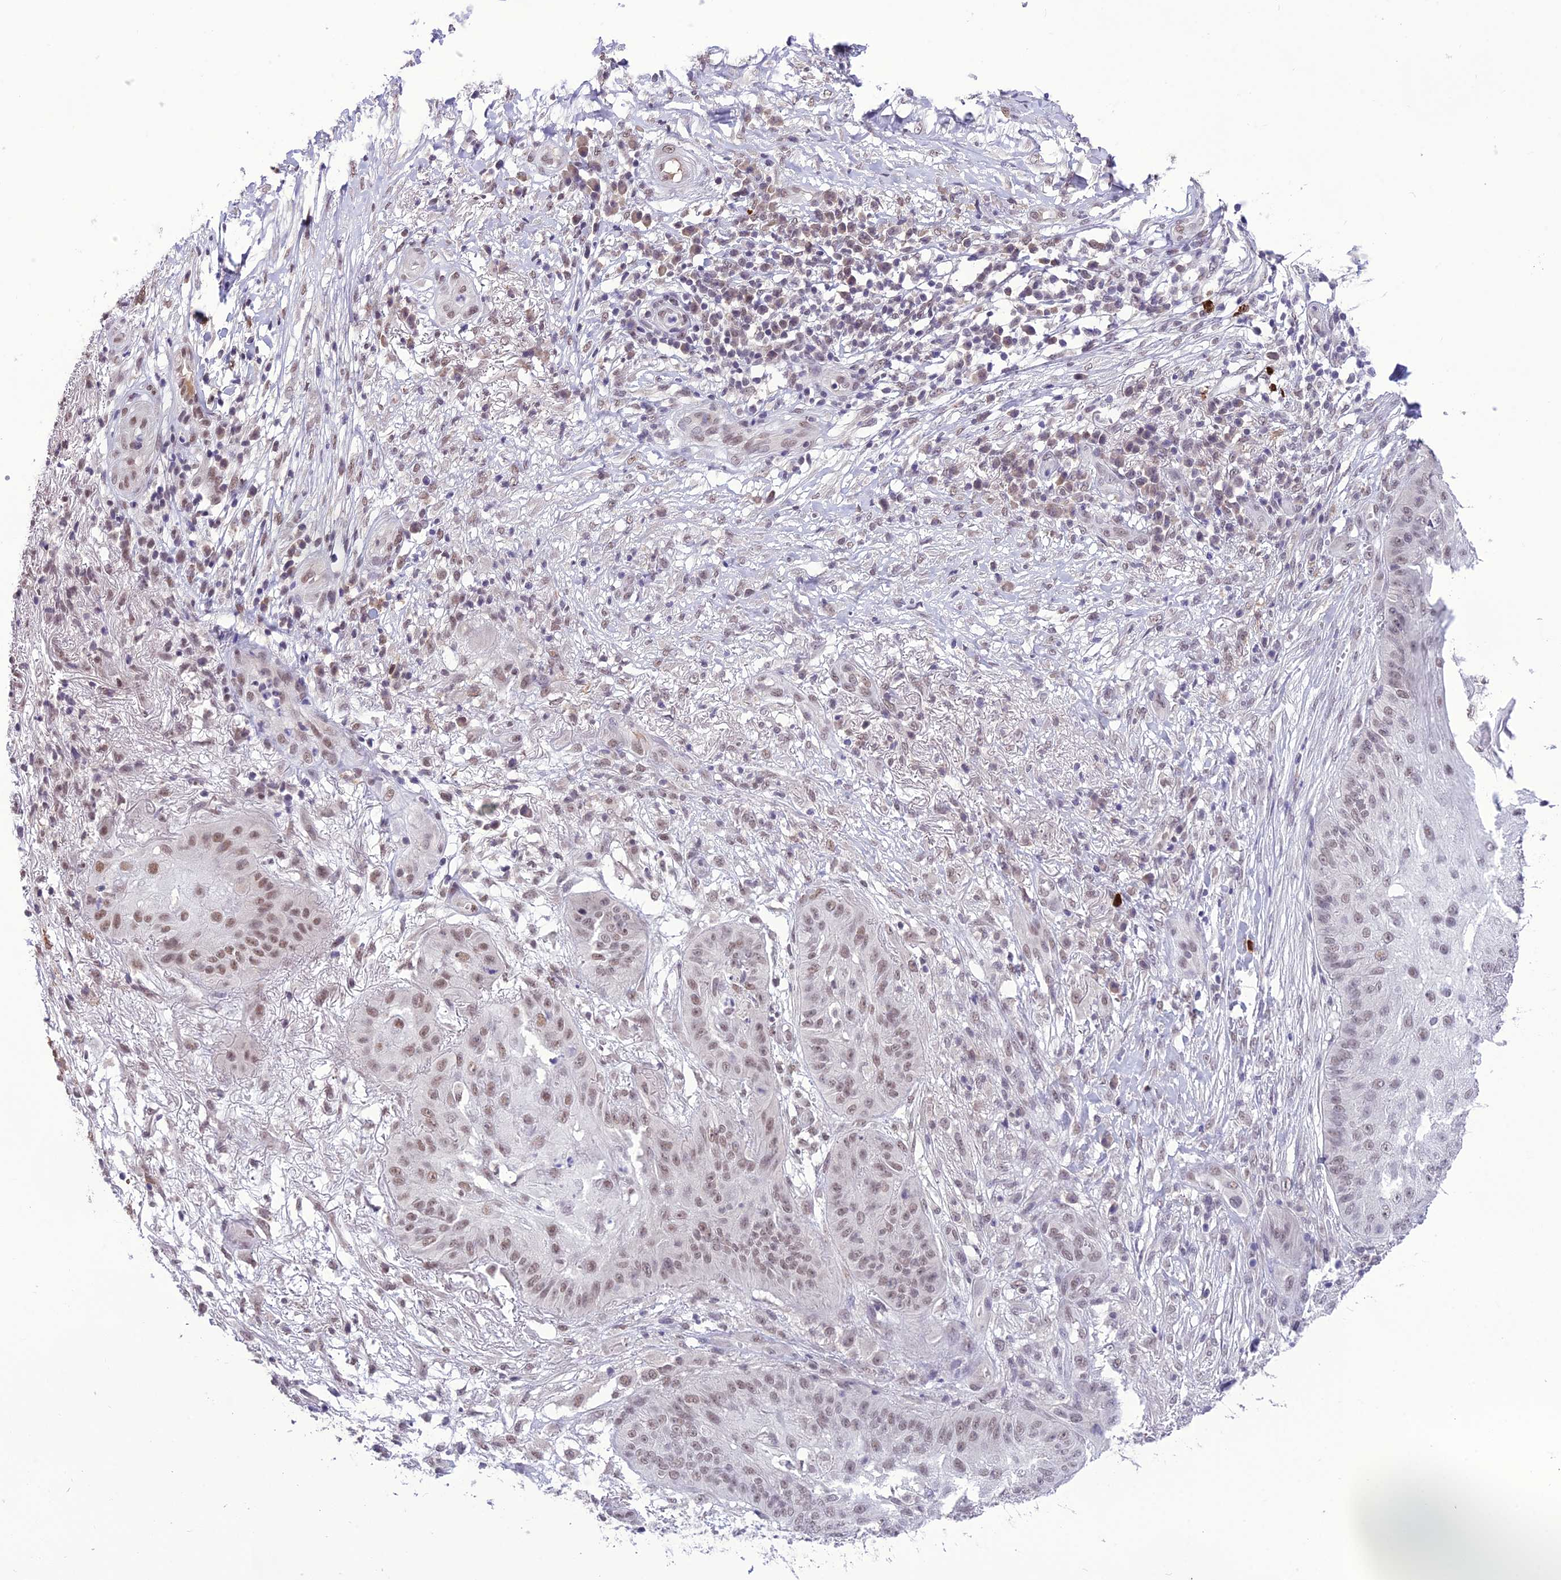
{"staining": {"intensity": "moderate", "quantity": ">75%", "location": "nuclear"}, "tissue": "skin cancer", "cell_type": "Tumor cells", "image_type": "cancer", "snomed": [{"axis": "morphology", "description": "Squamous cell carcinoma, NOS"}, {"axis": "topography", "description": "Skin"}], "caption": "IHC (DAB) staining of human skin cancer (squamous cell carcinoma) demonstrates moderate nuclear protein staining in approximately >75% of tumor cells.", "gene": "SH3RF3", "patient": {"sex": "male", "age": 70}}